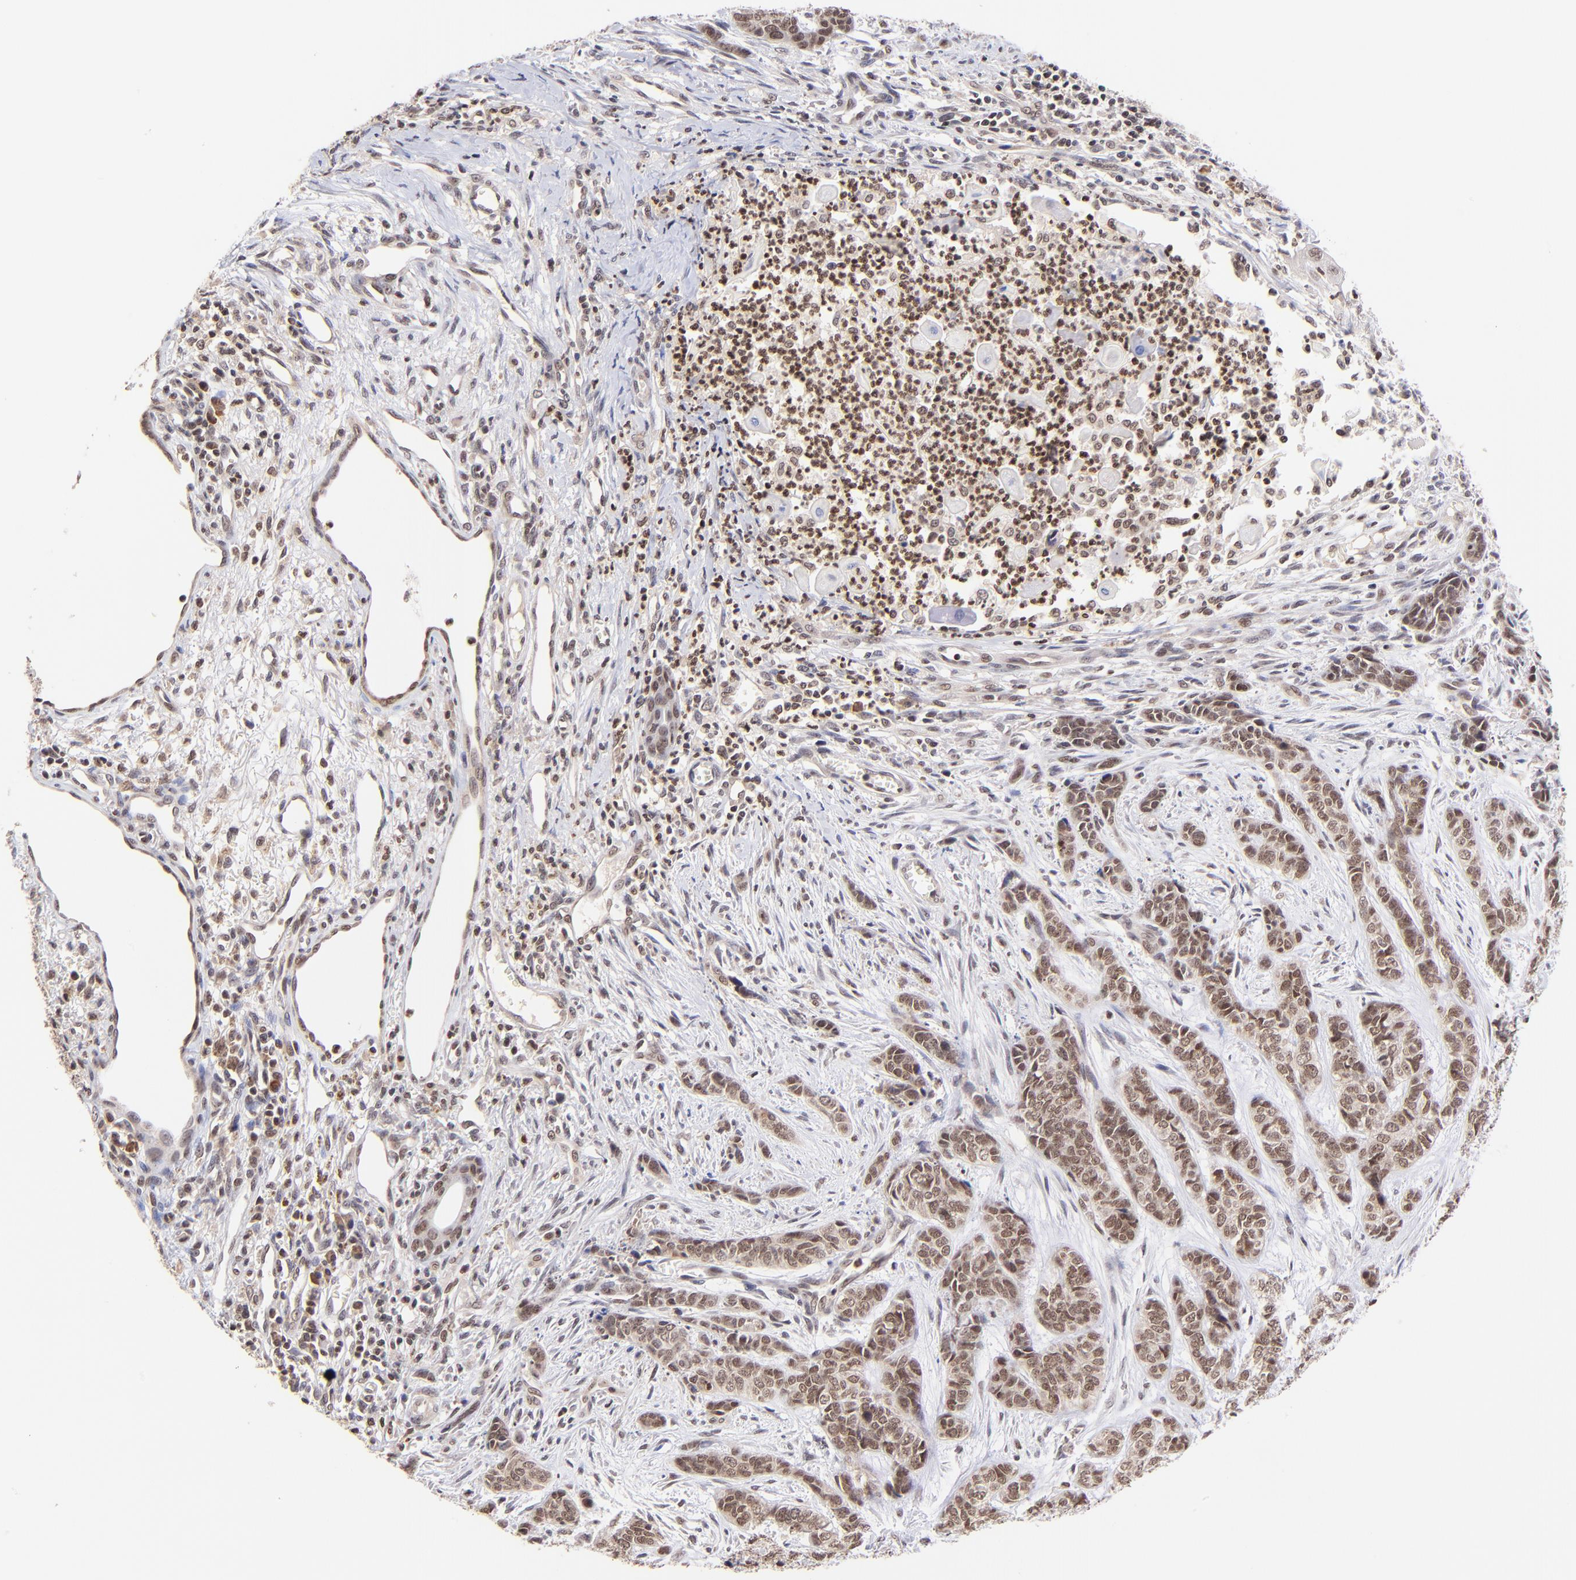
{"staining": {"intensity": "moderate", "quantity": ">75%", "location": "cytoplasmic/membranous,nuclear"}, "tissue": "skin cancer", "cell_type": "Tumor cells", "image_type": "cancer", "snomed": [{"axis": "morphology", "description": "Basal cell carcinoma"}, {"axis": "topography", "description": "Skin"}], "caption": "Skin cancer (basal cell carcinoma) was stained to show a protein in brown. There is medium levels of moderate cytoplasmic/membranous and nuclear positivity in about >75% of tumor cells. (Stains: DAB in brown, nuclei in blue, Microscopy: brightfield microscopy at high magnification).", "gene": "WDR25", "patient": {"sex": "female", "age": 64}}